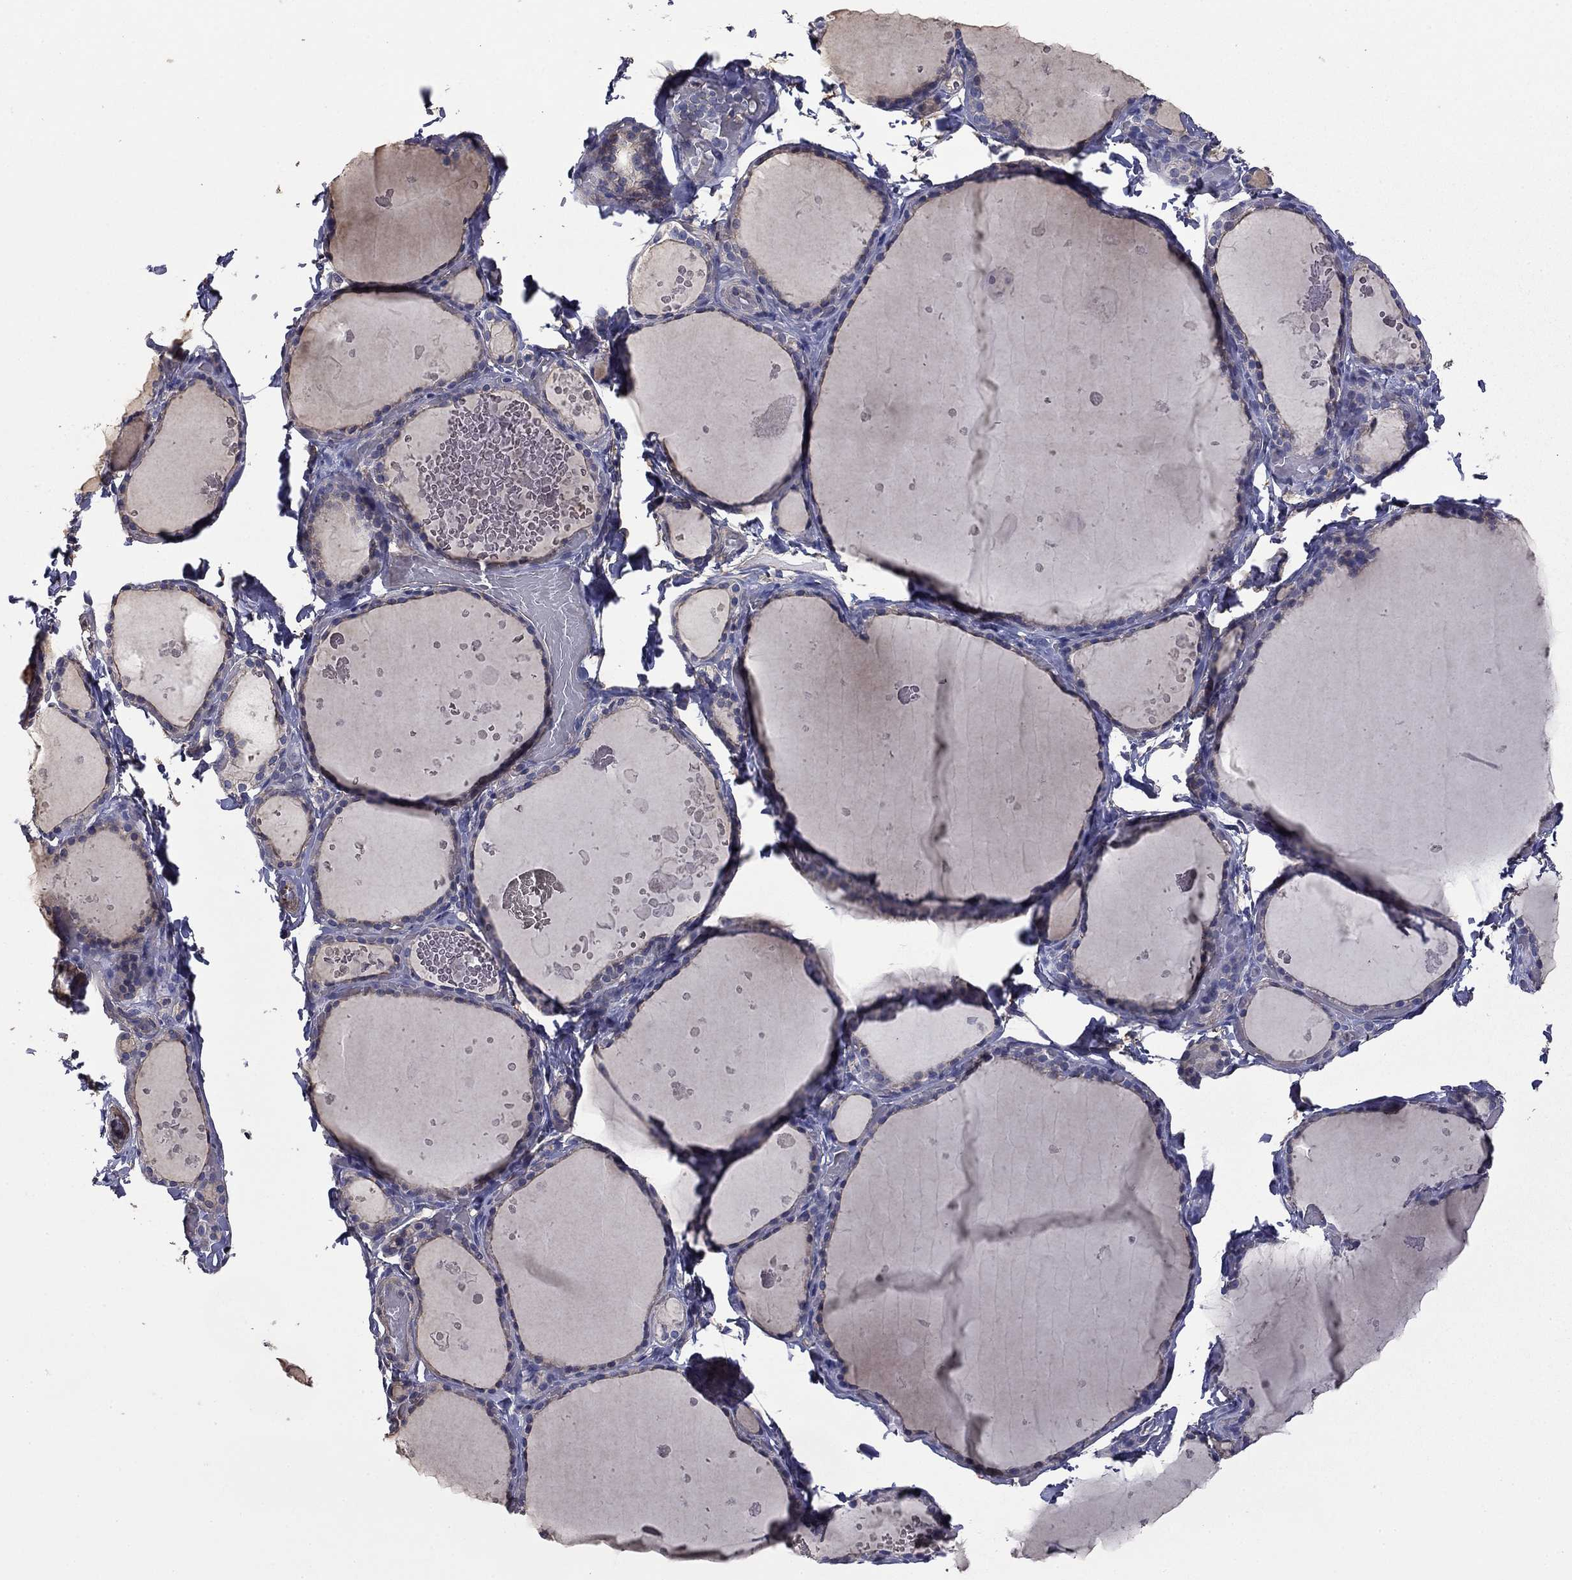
{"staining": {"intensity": "negative", "quantity": "none", "location": "none"}, "tissue": "thyroid gland", "cell_type": "Glandular cells", "image_type": "normal", "snomed": [{"axis": "morphology", "description": "Normal tissue, NOS"}, {"axis": "topography", "description": "Thyroid gland"}], "caption": "IHC photomicrograph of benign human thyroid gland stained for a protein (brown), which demonstrates no staining in glandular cells. The staining was performed using DAB (3,3'-diaminobenzidine) to visualize the protein expression in brown, while the nuclei were stained in blue with hematoxylin (Magnification: 20x).", "gene": "TCHH", "patient": {"sex": "female", "age": 56}}